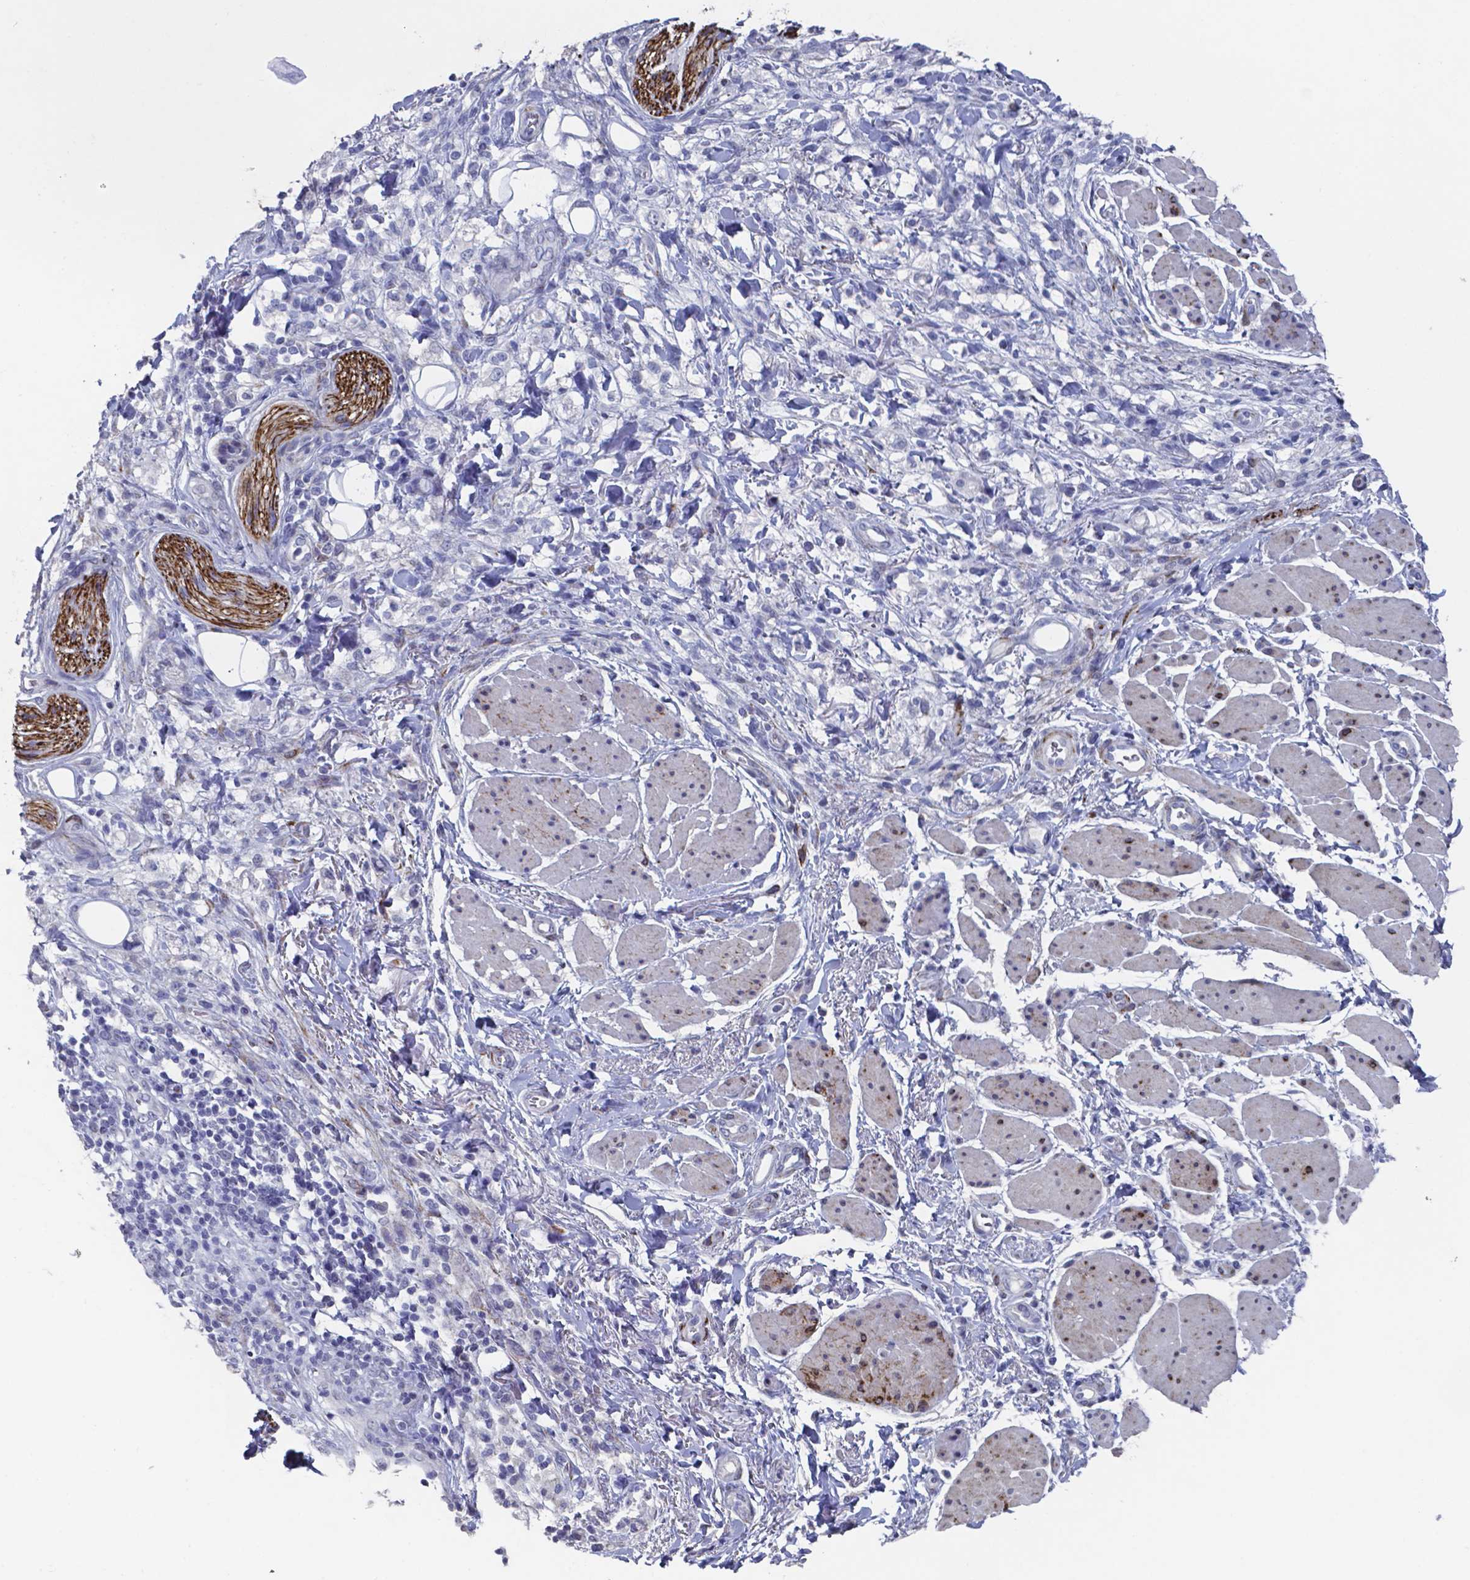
{"staining": {"intensity": "negative", "quantity": "none", "location": "none"}, "tissue": "stomach cancer", "cell_type": "Tumor cells", "image_type": "cancer", "snomed": [{"axis": "morphology", "description": "Adenocarcinoma, NOS"}, {"axis": "topography", "description": "Stomach"}], "caption": "Human stomach cancer (adenocarcinoma) stained for a protein using immunohistochemistry (IHC) exhibits no expression in tumor cells.", "gene": "PLA2R1", "patient": {"sex": "female", "age": 60}}